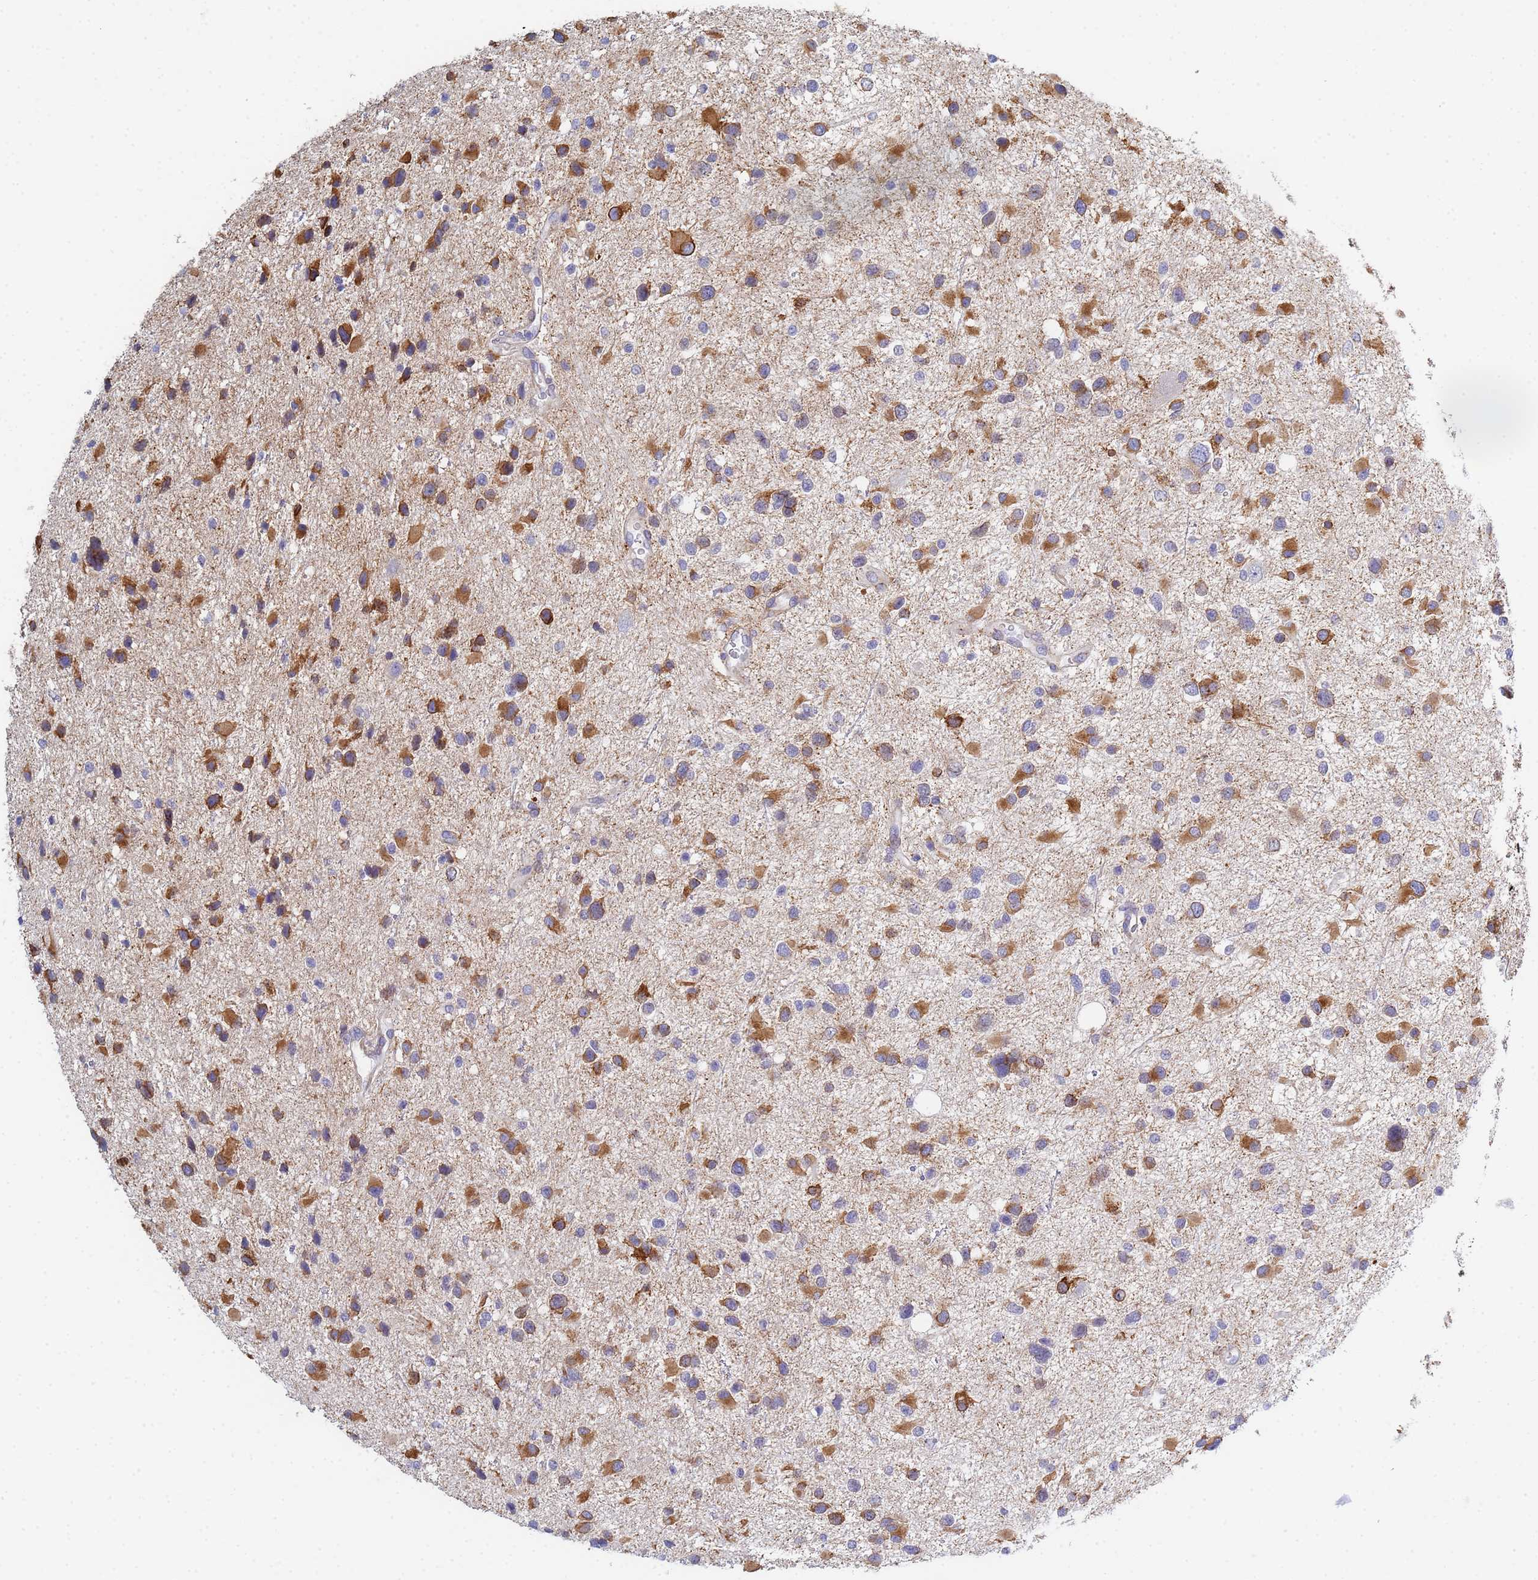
{"staining": {"intensity": "moderate", "quantity": "25%-75%", "location": "cytoplasmic/membranous"}, "tissue": "glioma", "cell_type": "Tumor cells", "image_type": "cancer", "snomed": [{"axis": "morphology", "description": "Glioma, malignant, Low grade"}, {"axis": "topography", "description": "Brain"}], "caption": "DAB (3,3'-diaminobenzidine) immunohistochemical staining of glioma reveals moderate cytoplasmic/membranous protein positivity in approximately 25%-75% of tumor cells.", "gene": "GDAP2", "patient": {"sex": "female", "age": 32}}